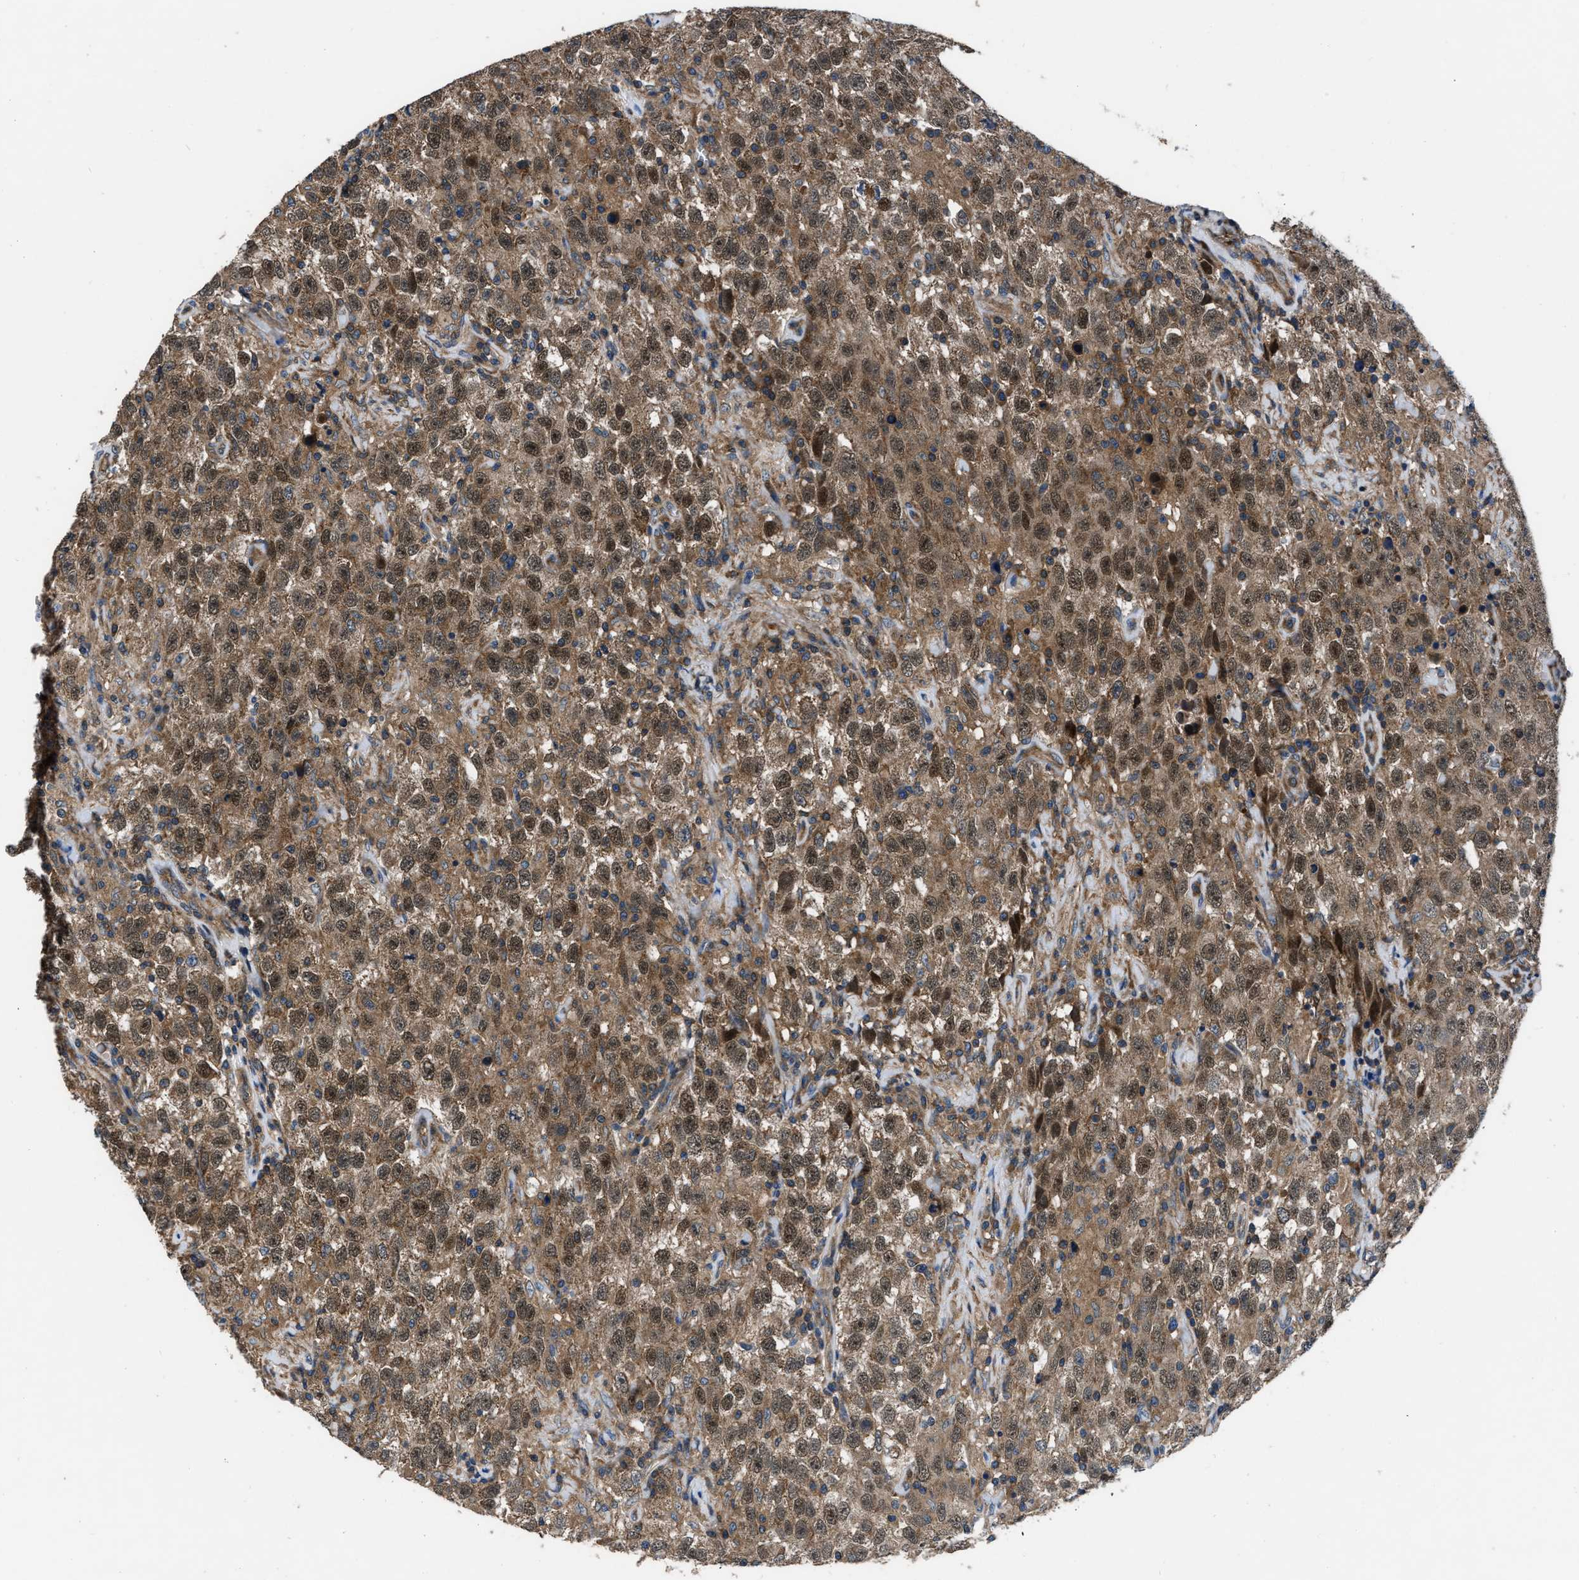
{"staining": {"intensity": "moderate", "quantity": ">75%", "location": "cytoplasmic/membranous,nuclear"}, "tissue": "testis cancer", "cell_type": "Tumor cells", "image_type": "cancer", "snomed": [{"axis": "morphology", "description": "Seminoma, NOS"}, {"axis": "topography", "description": "Testis"}], "caption": "Immunohistochemical staining of human testis seminoma reveals medium levels of moderate cytoplasmic/membranous and nuclear protein positivity in approximately >75% of tumor cells.", "gene": "USP25", "patient": {"sex": "male", "age": 41}}